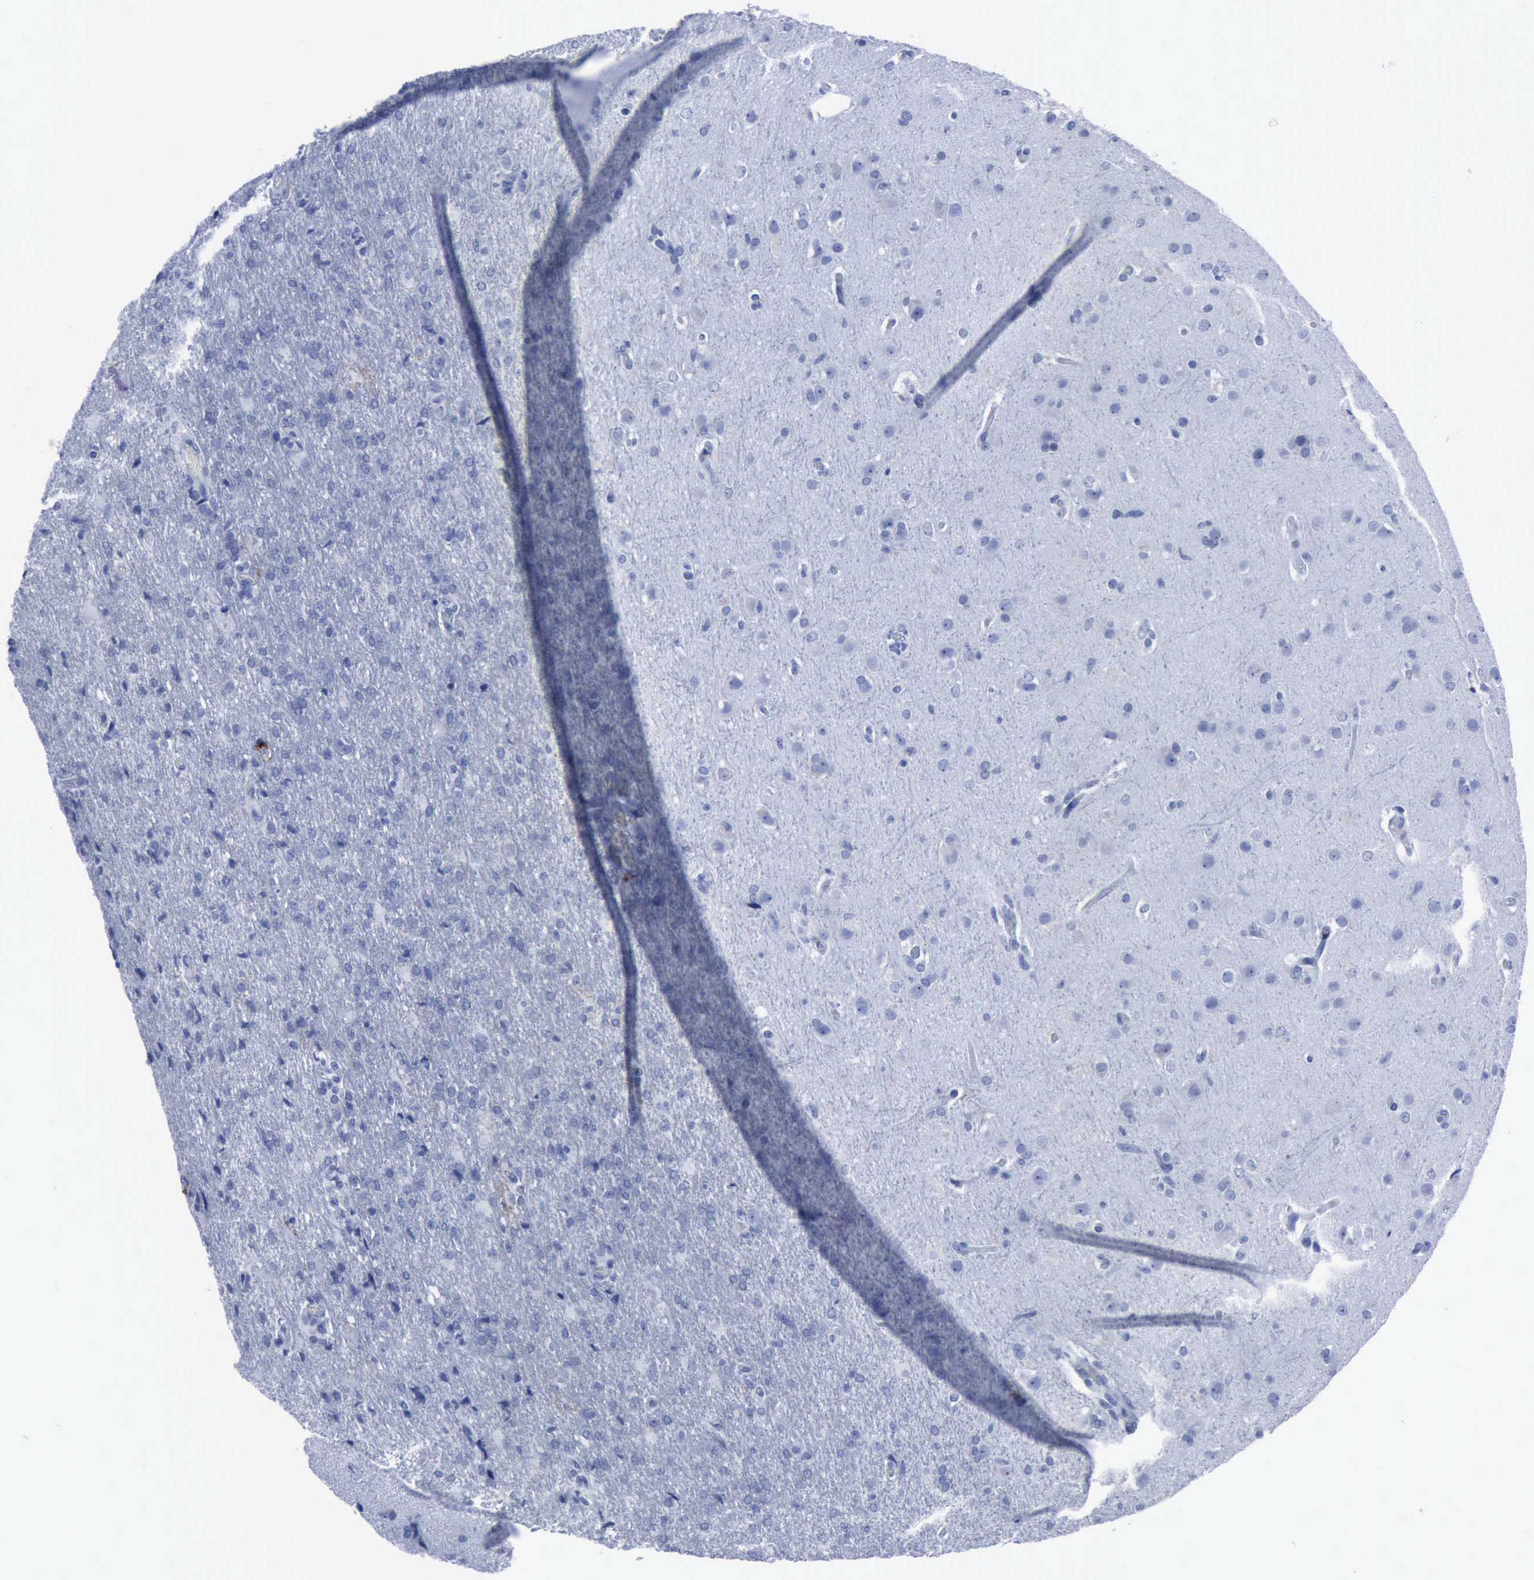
{"staining": {"intensity": "negative", "quantity": "none", "location": "none"}, "tissue": "glioma", "cell_type": "Tumor cells", "image_type": "cancer", "snomed": [{"axis": "morphology", "description": "Glioma, malignant, High grade"}, {"axis": "topography", "description": "Brain"}], "caption": "Immunohistochemistry (IHC) image of neoplastic tissue: human high-grade glioma (malignant) stained with DAB demonstrates no significant protein staining in tumor cells.", "gene": "NGFR", "patient": {"sex": "male", "age": 68}}